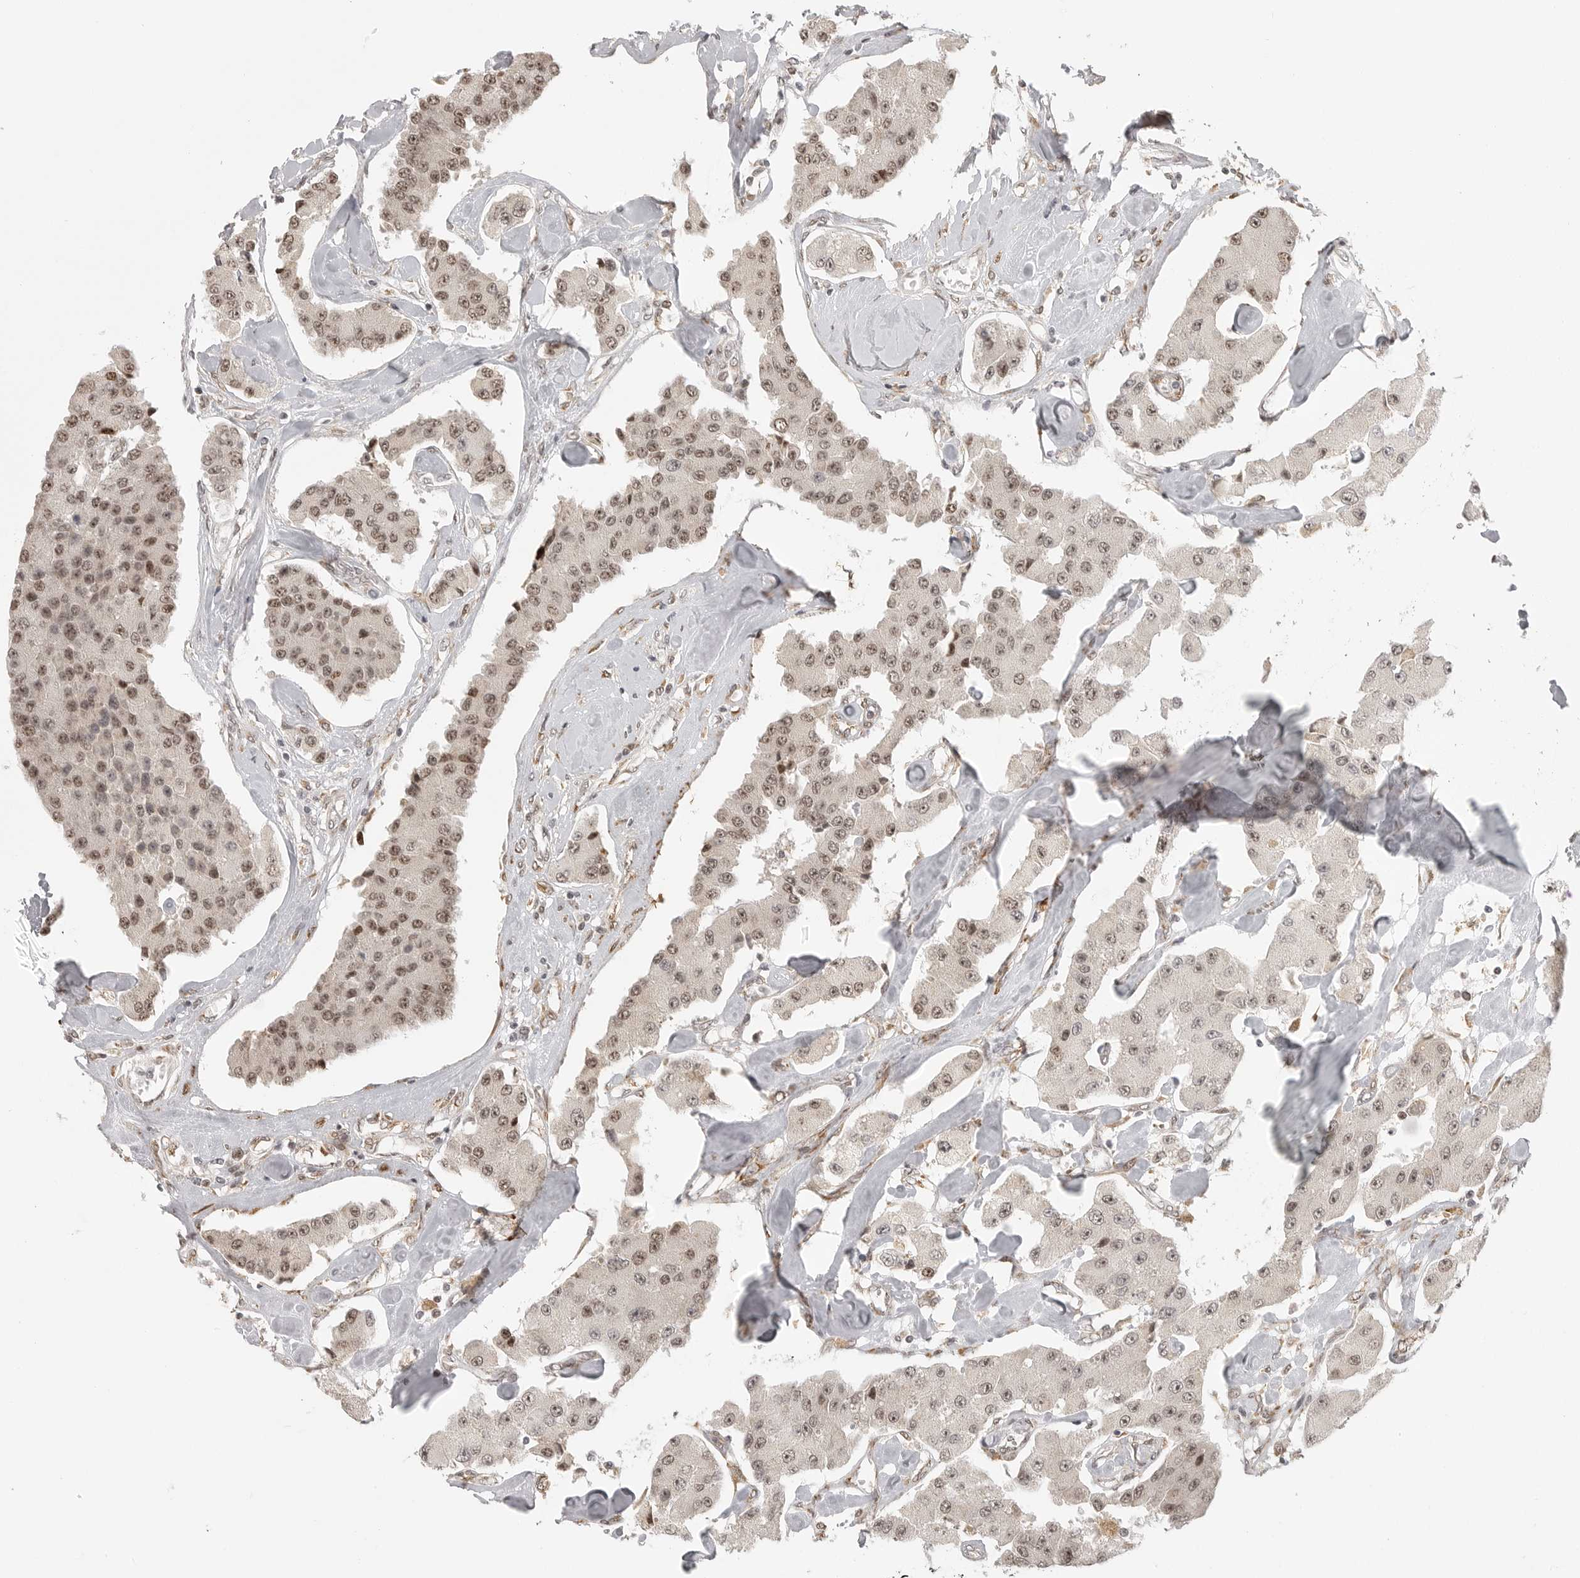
{"staining": {"intensity": "moderate", "quantity": ">75%", "location": "nuclear"}, "tissue": "carcinoid", "cell_type": "Tumor cells", "image_type": "cancer", "snomed": [{"axis": "morphology", "description": "Carcinoid, malignant, NOS"}, {"axis": "topography", "description": "Pancreas"}], "caption": "Protein staining shows moderate nuclear positivity in about >75% of tumor cells in malignant carcinoid.", "gene": "ISG20L2", "patient": {"sex": "male", "age": 41}}